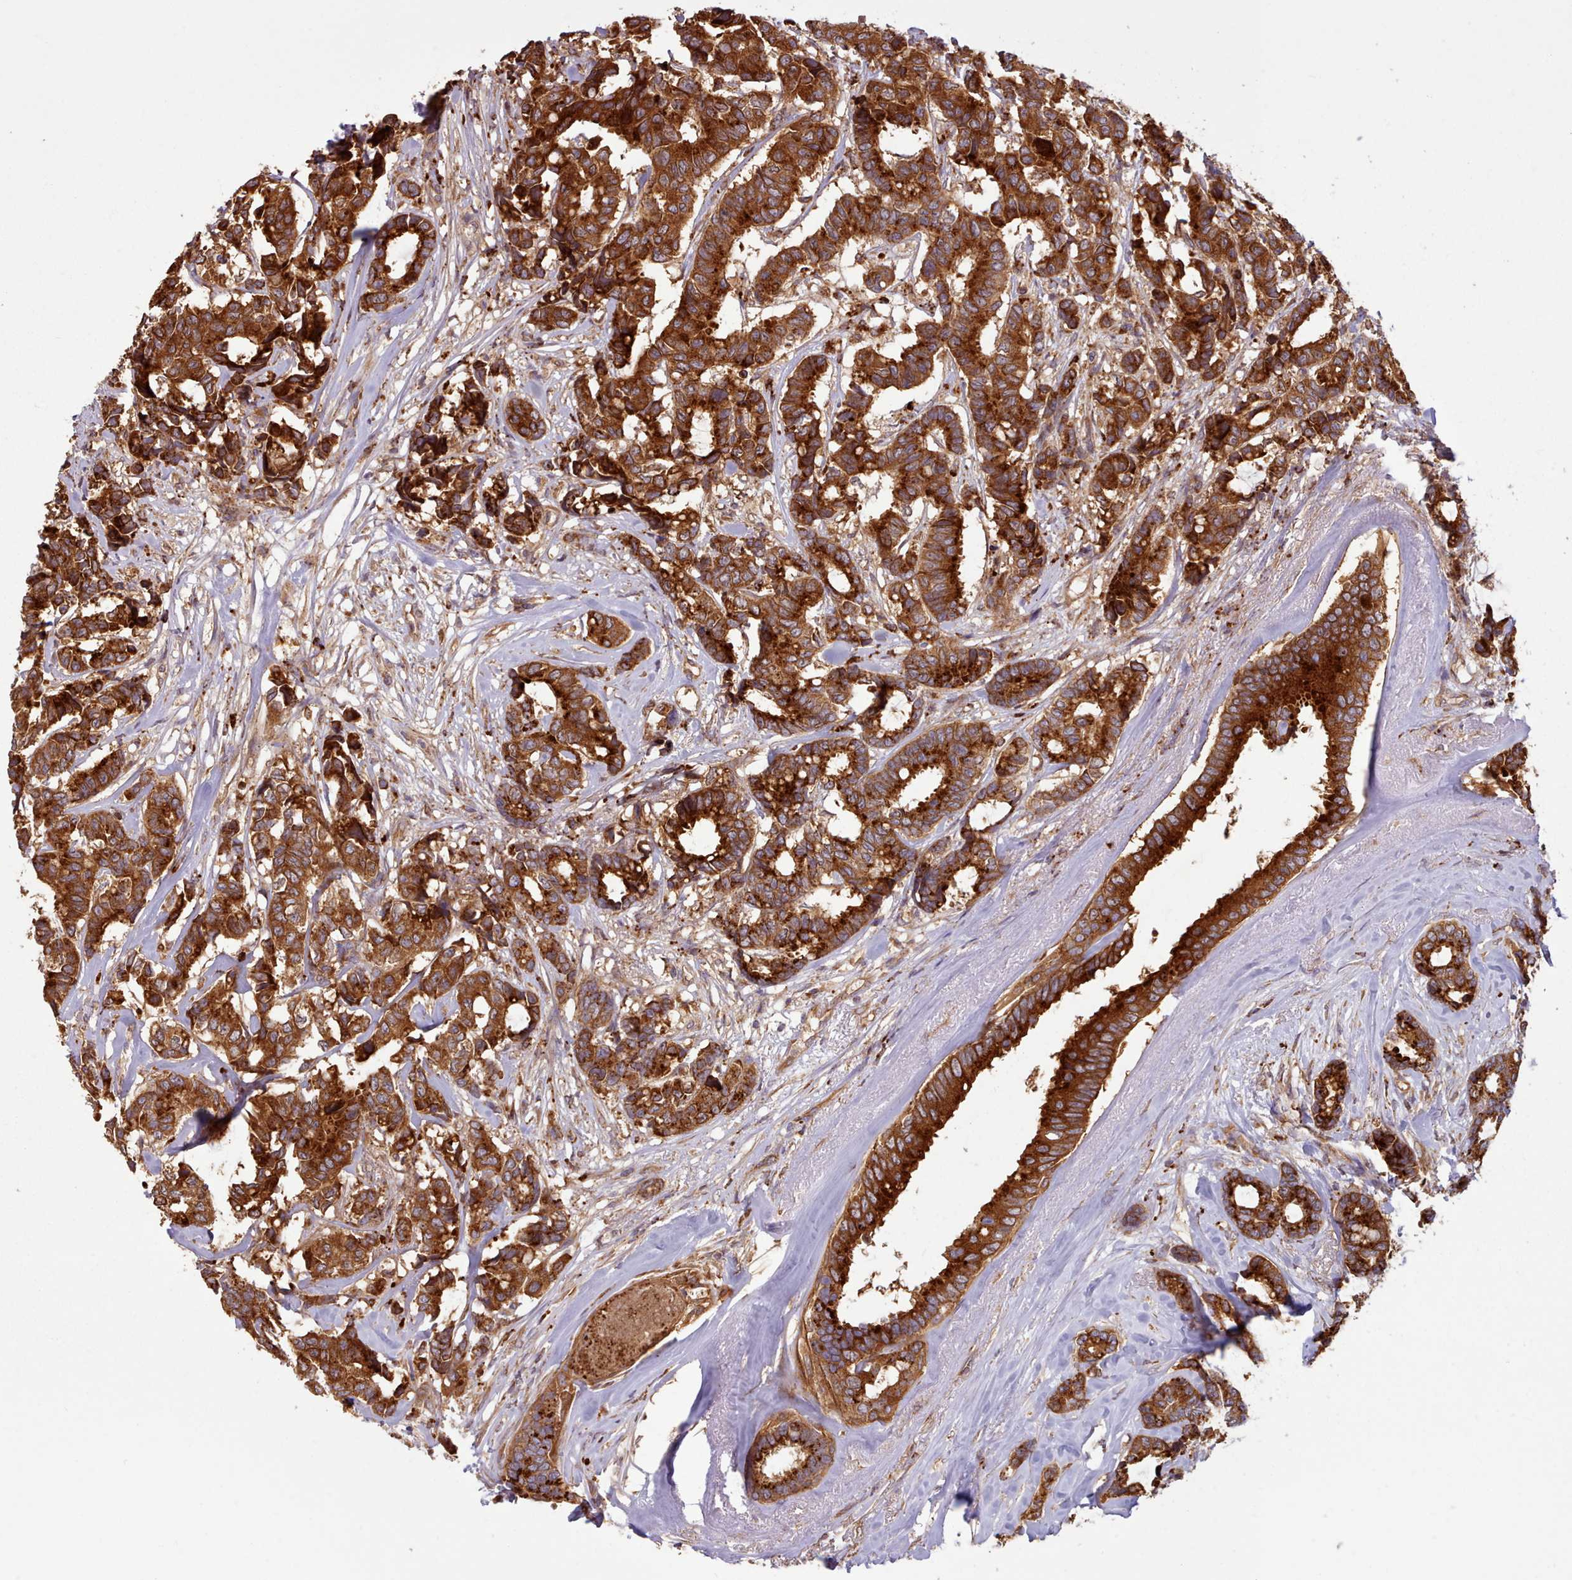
{"staining": {"intensity": "strong", "quantity": ">75%", "location": "cytoplasmic/membranous"}, "tissue": "breast cancer", "cell_type": "Tumor cells", "image_type": "cancer", "snomed": [{"axis": "morphology", "description": "Duct carcinoma"}, {"axis": "topography", "description": "Breast"}], "caption": "High-power microscopy captured an IHC micrograph of breast cancer (invasive ductal carcinoma), revealing strong cytoplasmic/membranous expression in approximately >75% of tumor cells. (Brightfield microscopy of DAB IHC at high magnification).", "gene": "CRYBG1", "patient": {"sex": "female", "age": 87}}